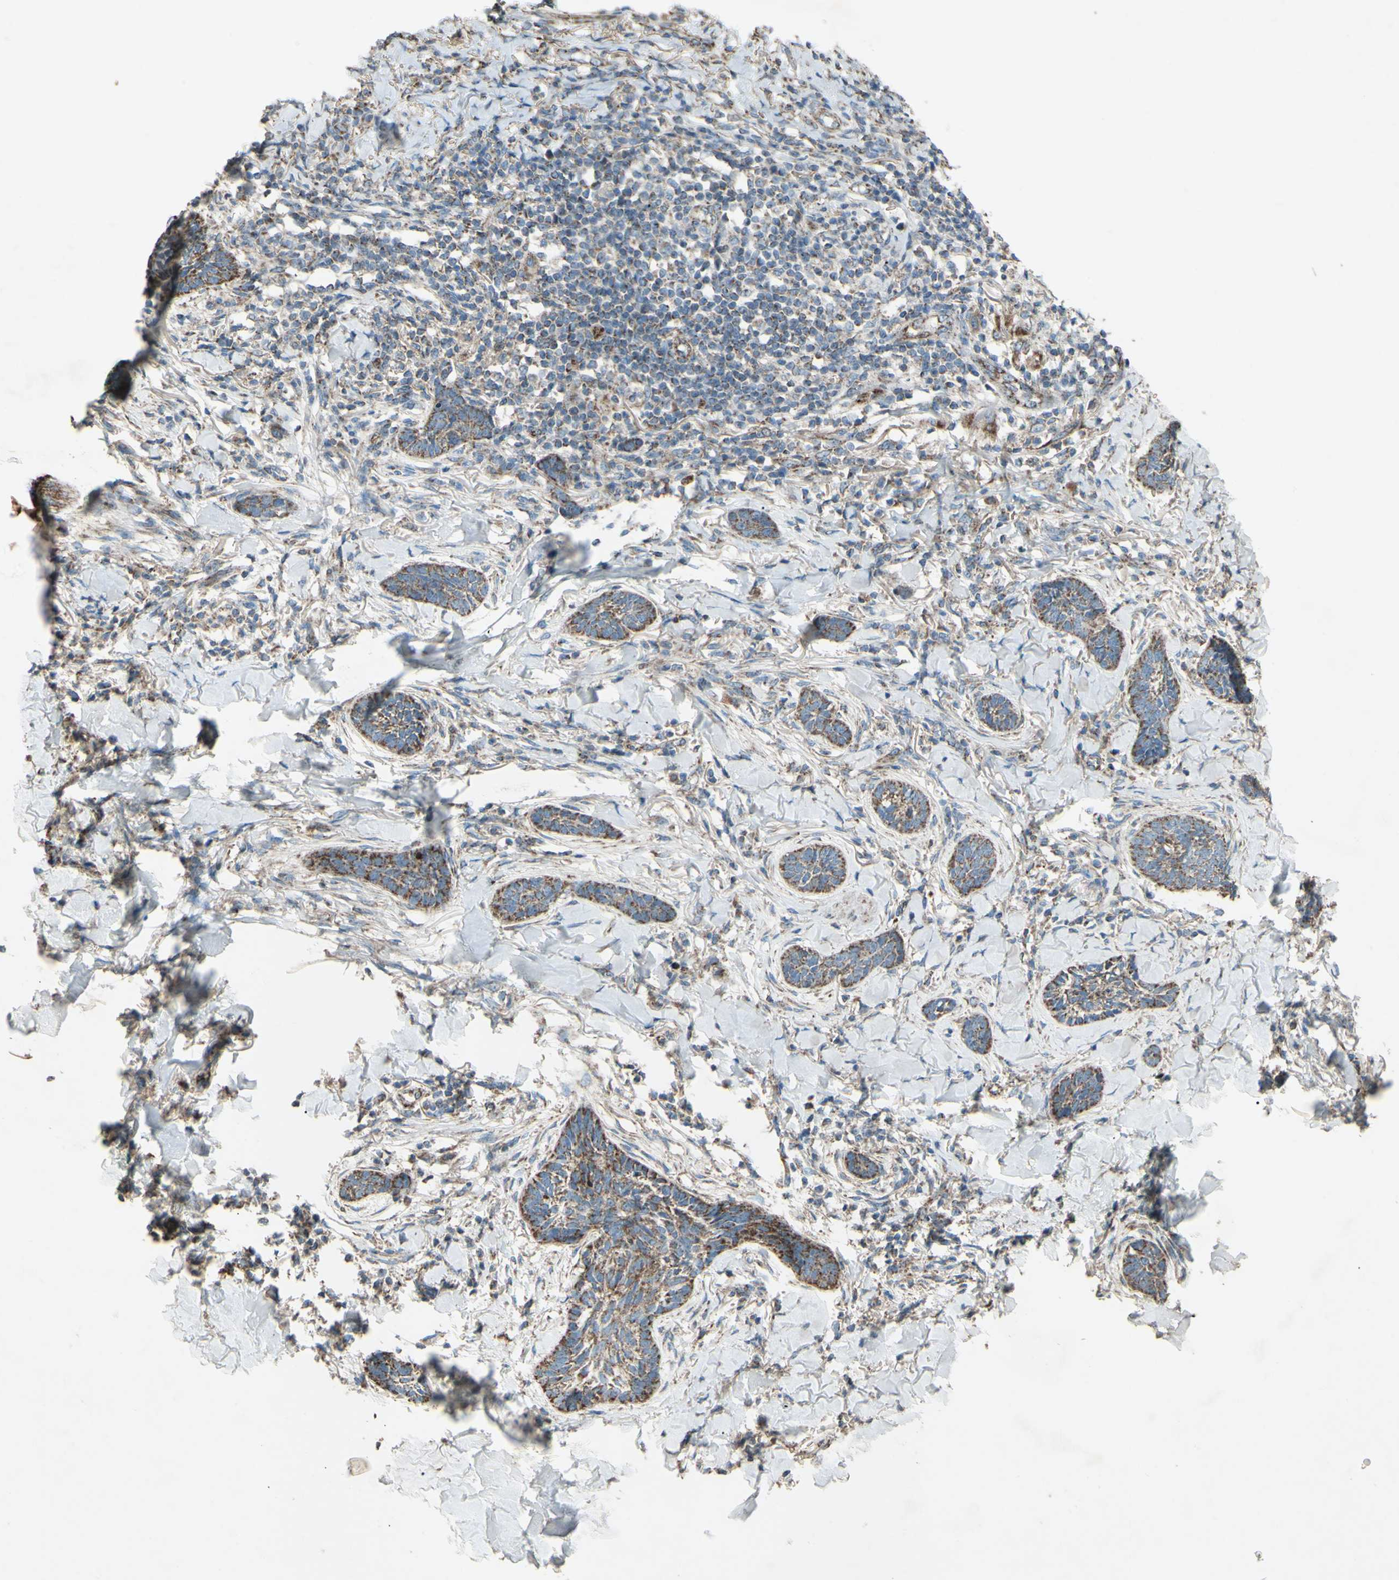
{"staining": {"intensity": "strong", "quantity": ">75%", "location": "cytoplasmic/membranous"}, "tissue": "skin cancer", "cell_type": "Tumor cells", "image_type": "cancer", "snomed": [{"axis": "morphology", "description": "Papilloma, NOS"}, {"axis": "morphology", "description": "Basal cell carcinoma"}, {"axis": "topography", "description": "Skin"}], "caption": "Immunohistochemistry micrograph of skin papilloma stained for a protein (brown), which demonstrates high levels of strong cytoplasmic/membranous positivity in about >75% of tumor cells.", "gene": "RHOT1", "patient": {"sex": "male", "age": 87}}